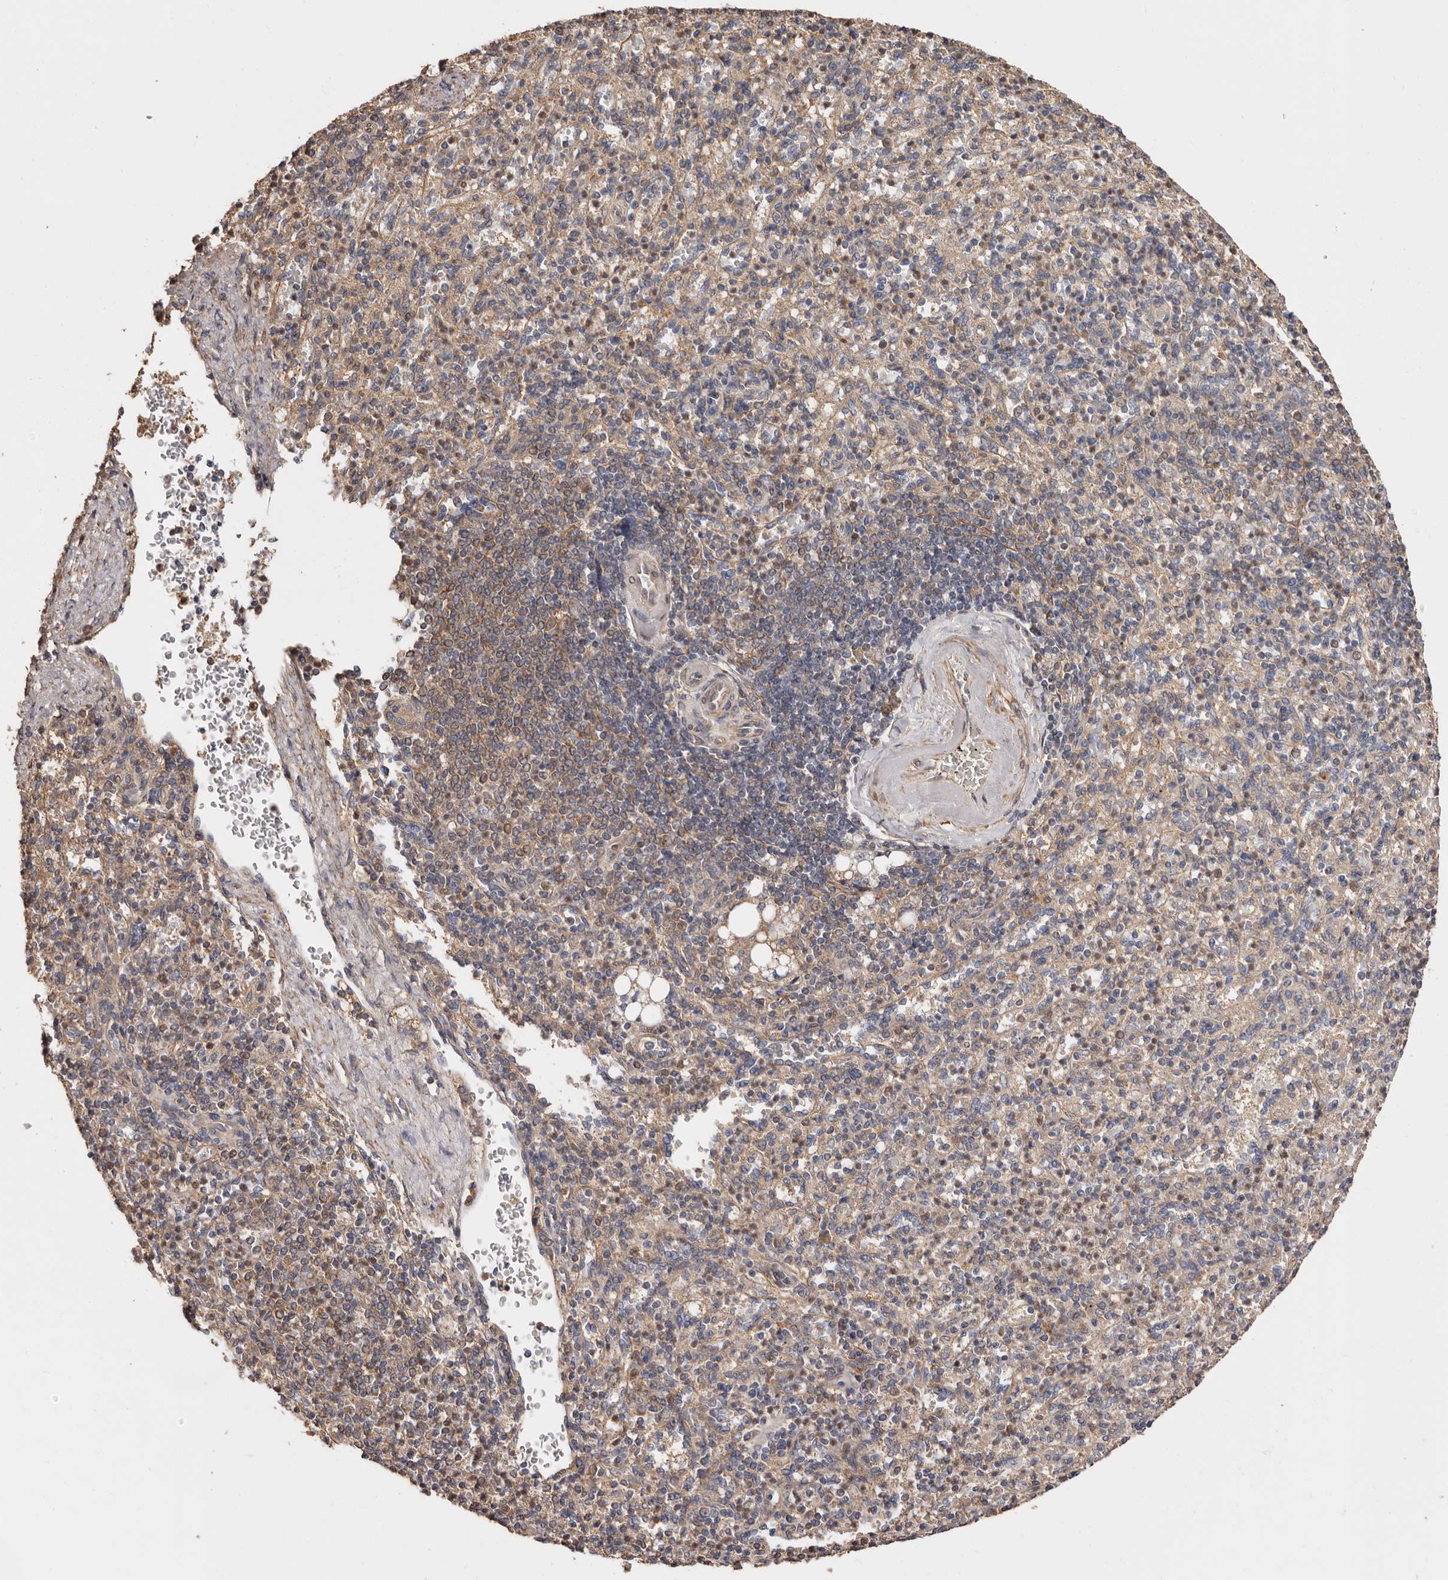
{"staining": {"intensity": "weak", "quantity": "25%-75%", "location": "cytoplasmic/membranous"}, "tissue": "spleen", "cell_type": "Cells in red pulp", "image_type": "normal", "snomed": [{"axis": "morphology", "description": "Normal tissue, NOS"}, {"axis": "topography", "description": "Spleen"}], "caption": "Unremarkable spleen exhibits weak cytoplasmic/membranous positivity in about 25%-75% of cells in red pulp (brown staining indicates protein expression, while blue staining denotes nuclei)..", "gene": "COQ8B", "patient": {"sex": "female", "age": 74}}